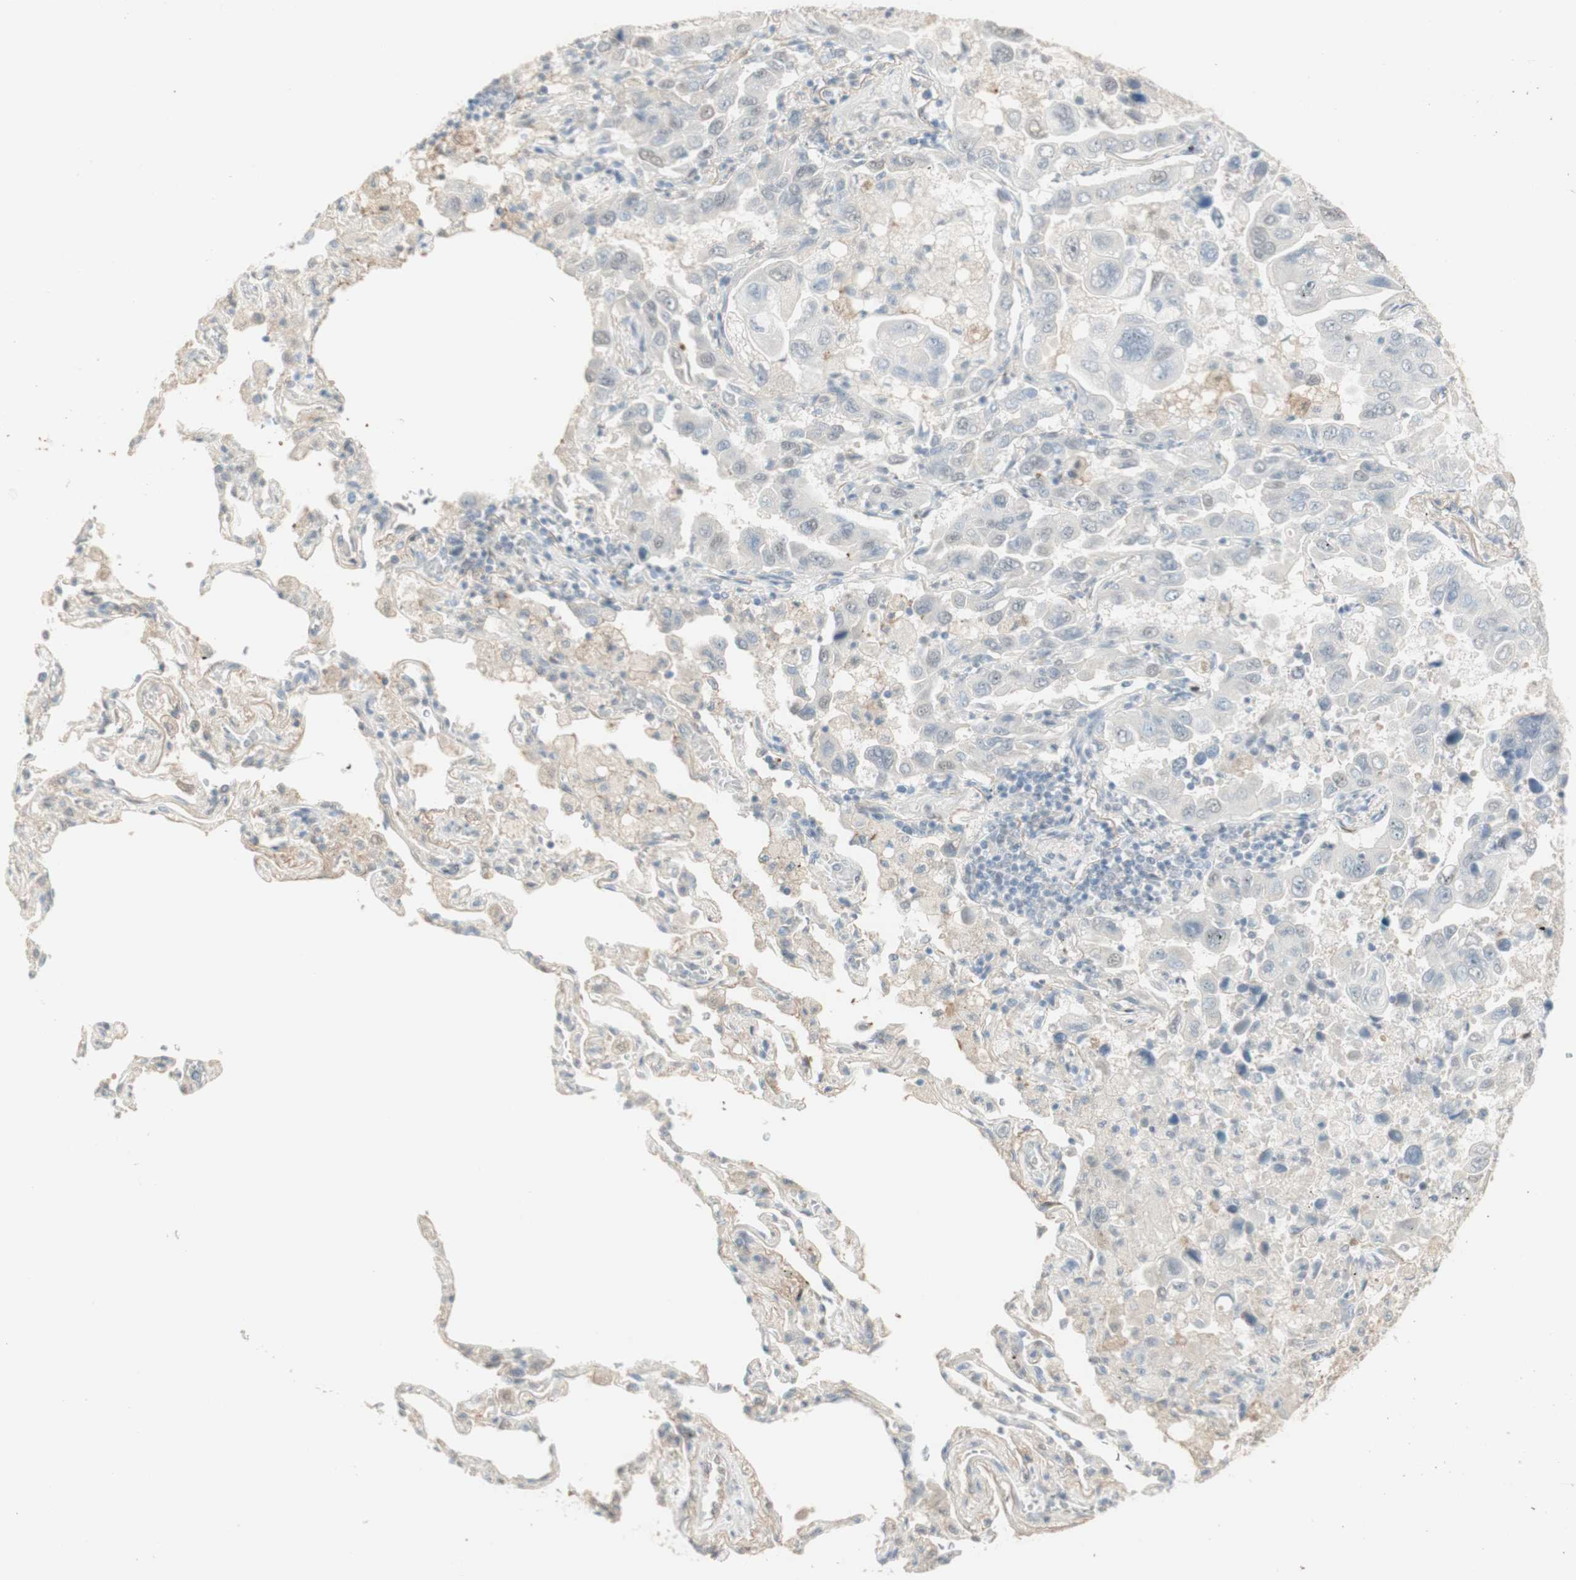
{"staining": {"intensity": "negative", "quantity": "none", "location": "none"}, "tissue": "lung cancer", "cell_type": "Tumor cells", "image_type": "cancer", "snomed": [{"axis": "morphology", "description": "Adenocarcinoma, NOS"}, {"axis": "topography", "description": "Lung"}], "caption": "DAB immunohistochemical staining of lung cancer displays no significant positivity in tumor cells.", "gene": "MUC3A", "patient": {"sex": "male", "age": 64}}